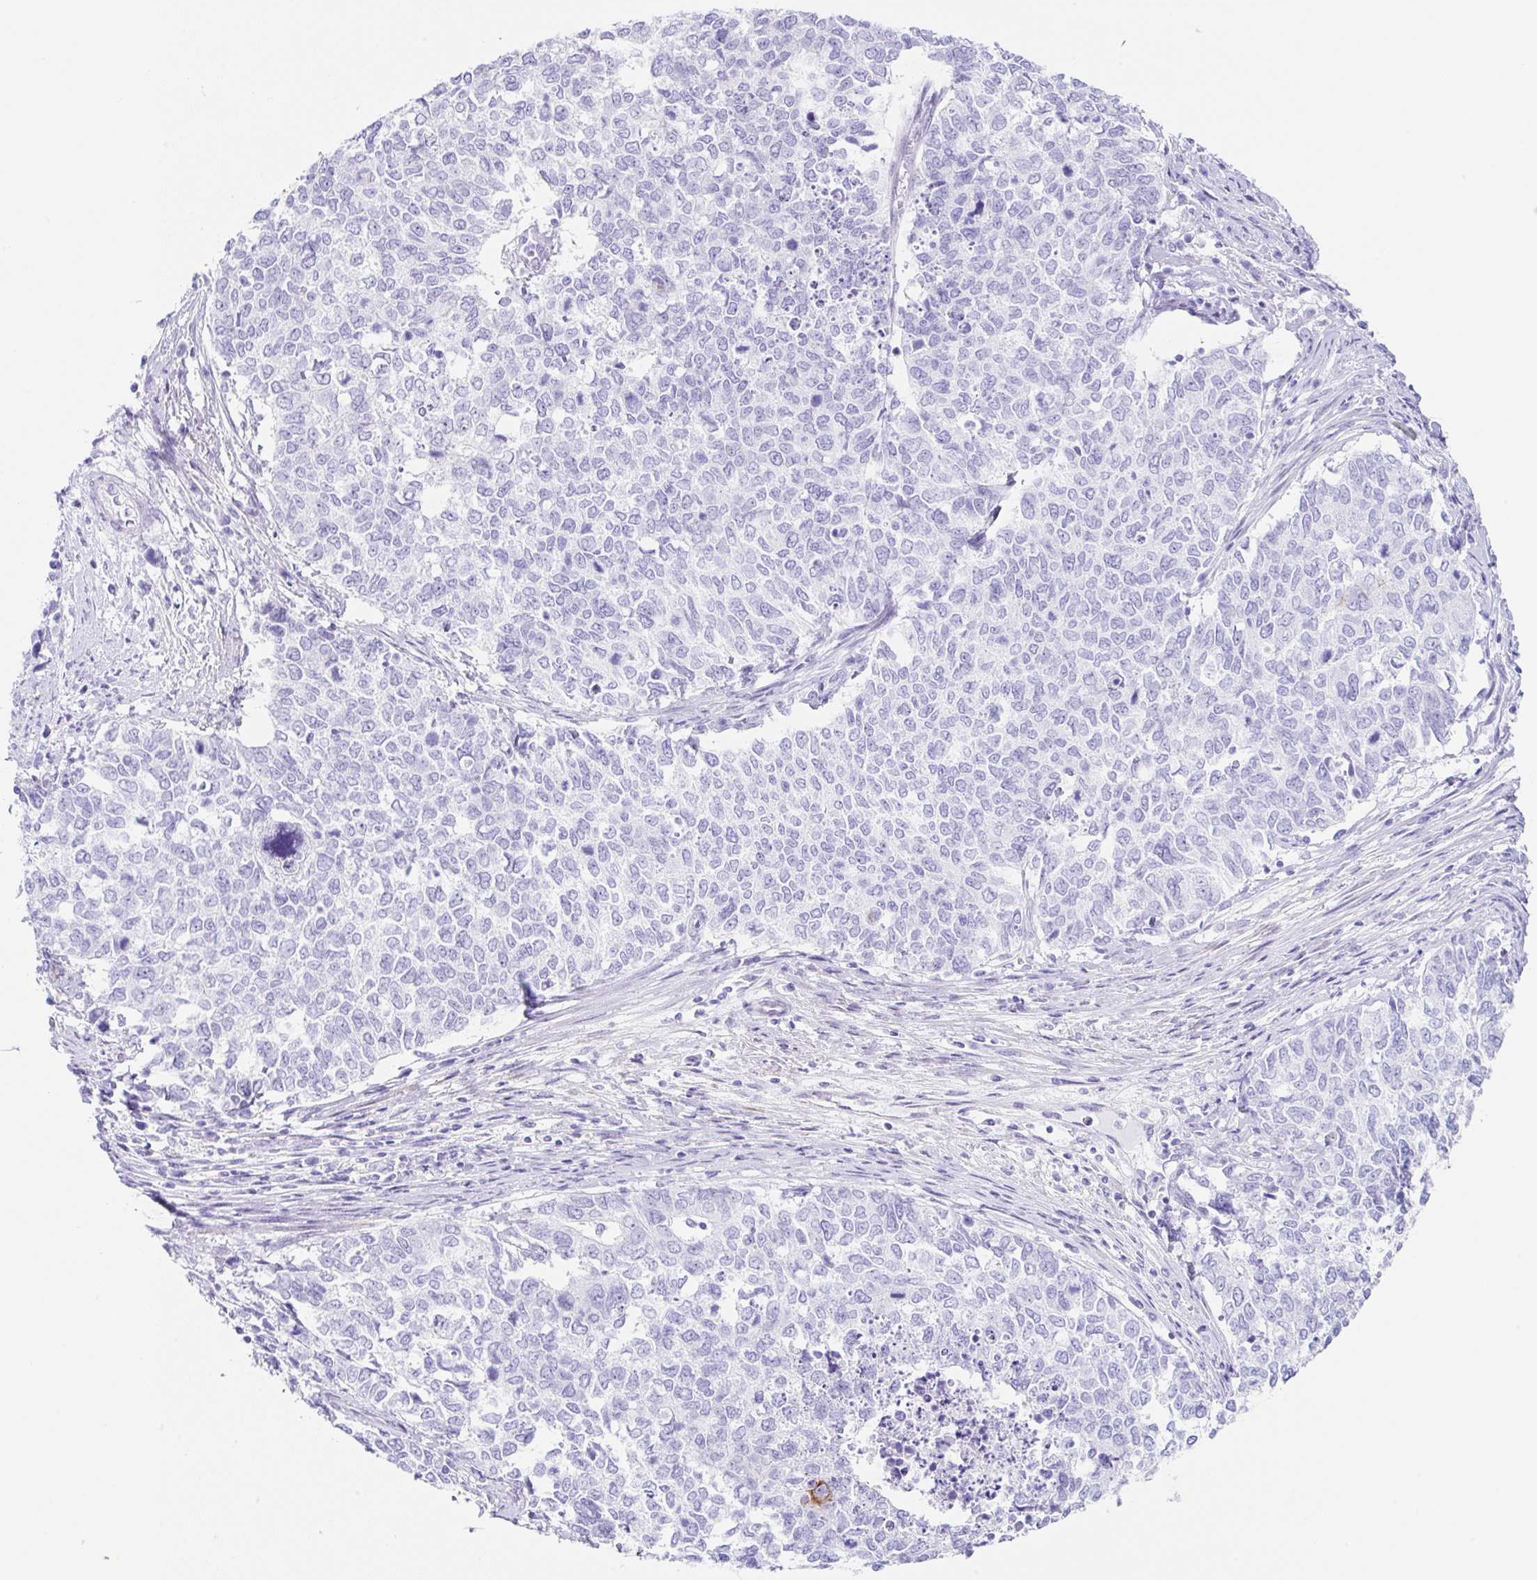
{"staining": {"intensity": "negative", "quantity": "none", "location": "none"}, "tissue": "cervical cancer", "cell_type": "Tumor cells", "image_type": "cancer", "snomed": [{"axis": "morphology", "description": "Adenocarcinoma, NOS"}, {"axis": "topography", "description": "Cervix"}], "caption": "Human cervical cancer stained for a protein using immunohistochemistry (IHC) reveals no positivity in tumor cells.", "gene": "CLDND2", "patient": {"sex": "female", "age": 63}}